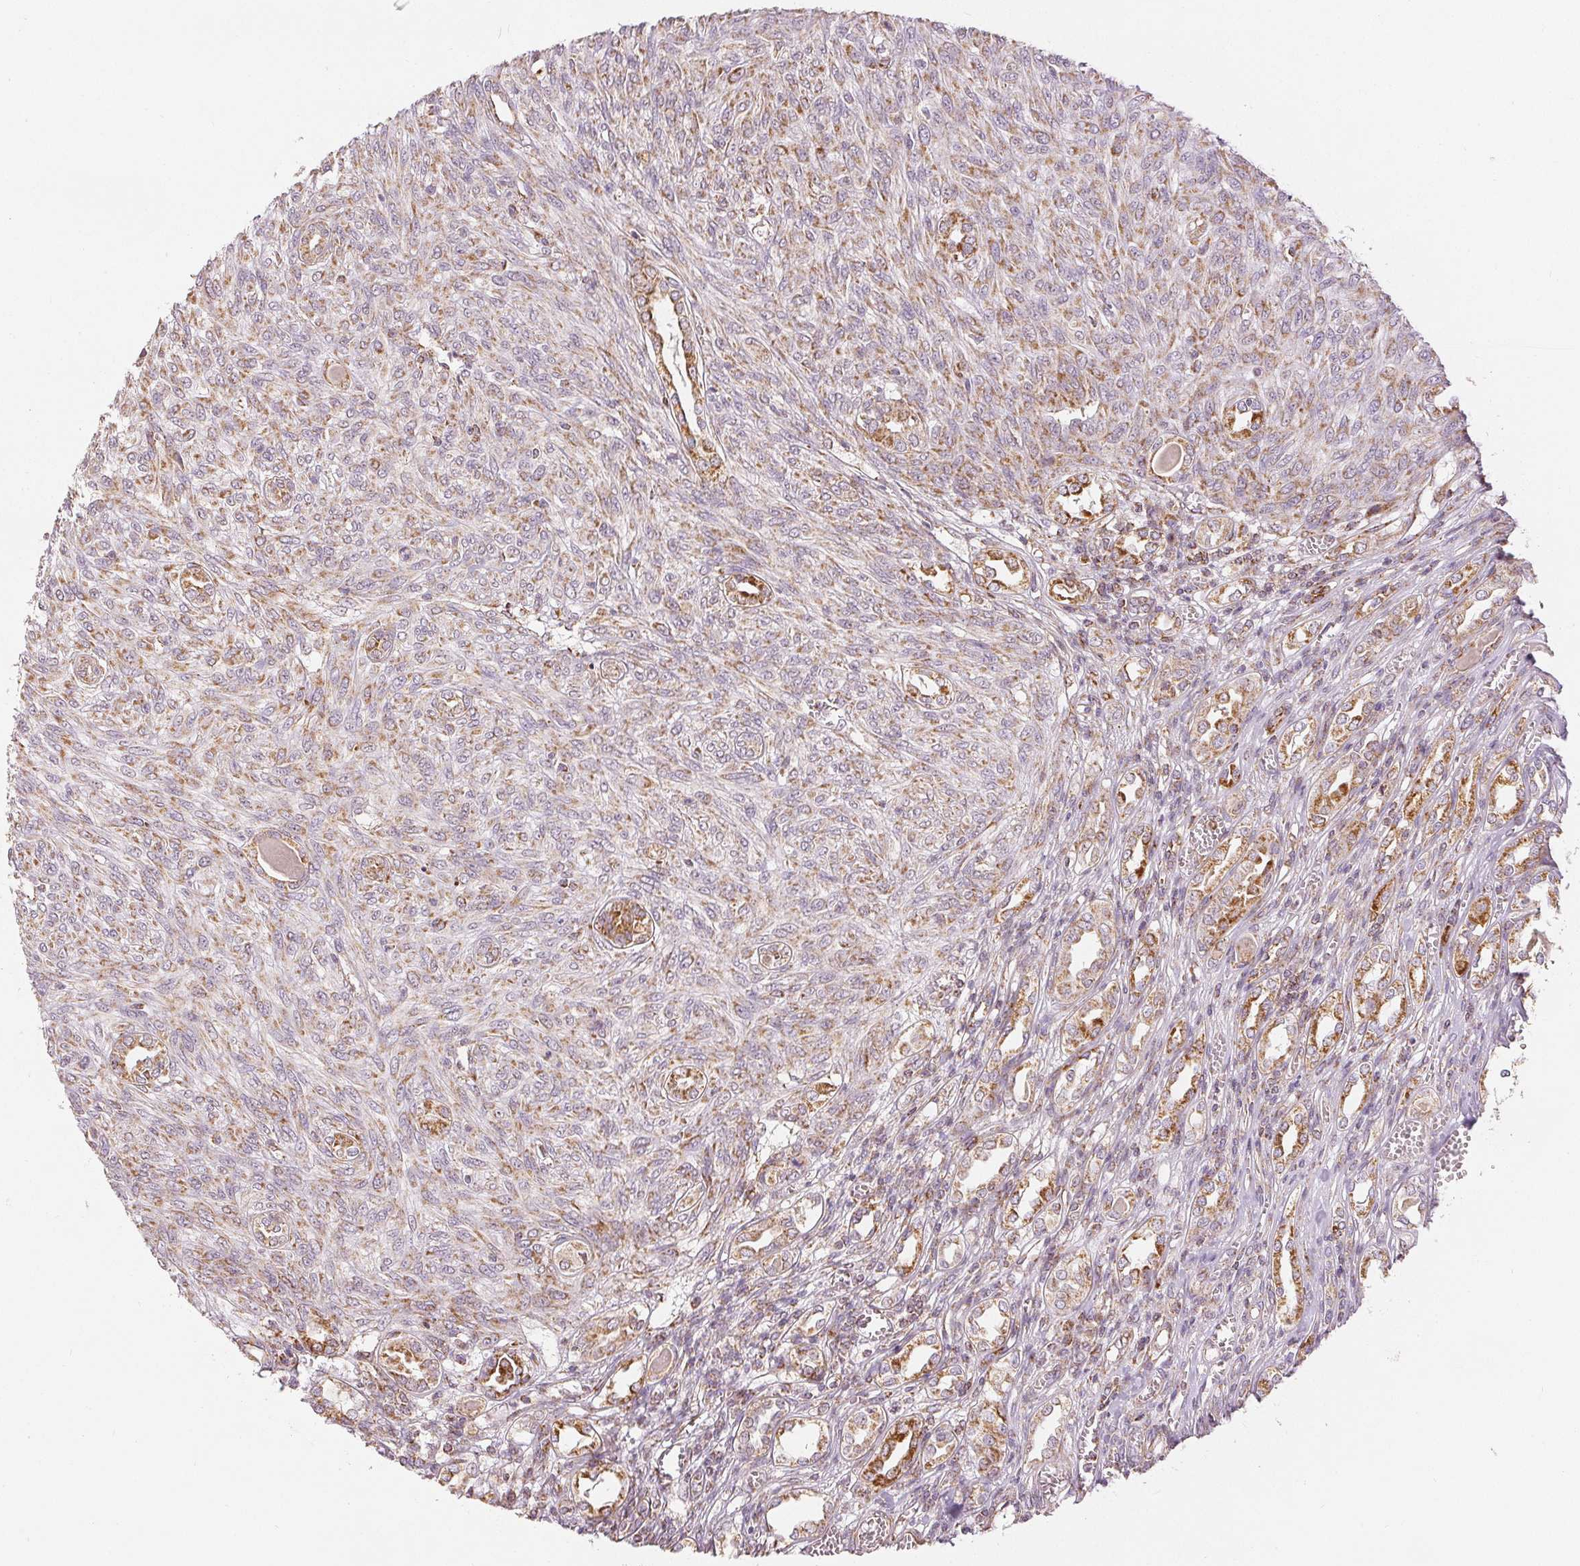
{"staining": {"intensity": "moderate", "quantity": "25%-75%", "location": "cytoplasmic/membranous"}, "tissue": "renal cancer", "cell_type": "Tumor cells", "image_type": "cancer", "snomed": [{"axis": "morphology", "description": "Adenocarcinoma, NOS"}, {"axis": "topography", "description": "Kidney"}], "caption": "Human renal cancer stained with a brown dye demonstrates moderate cytoplasmic/membranous positive expression in approximately 25%-75% of tumor cells.", "gene": "SDHB", "patient": {"sex": "male", "age": 58}}